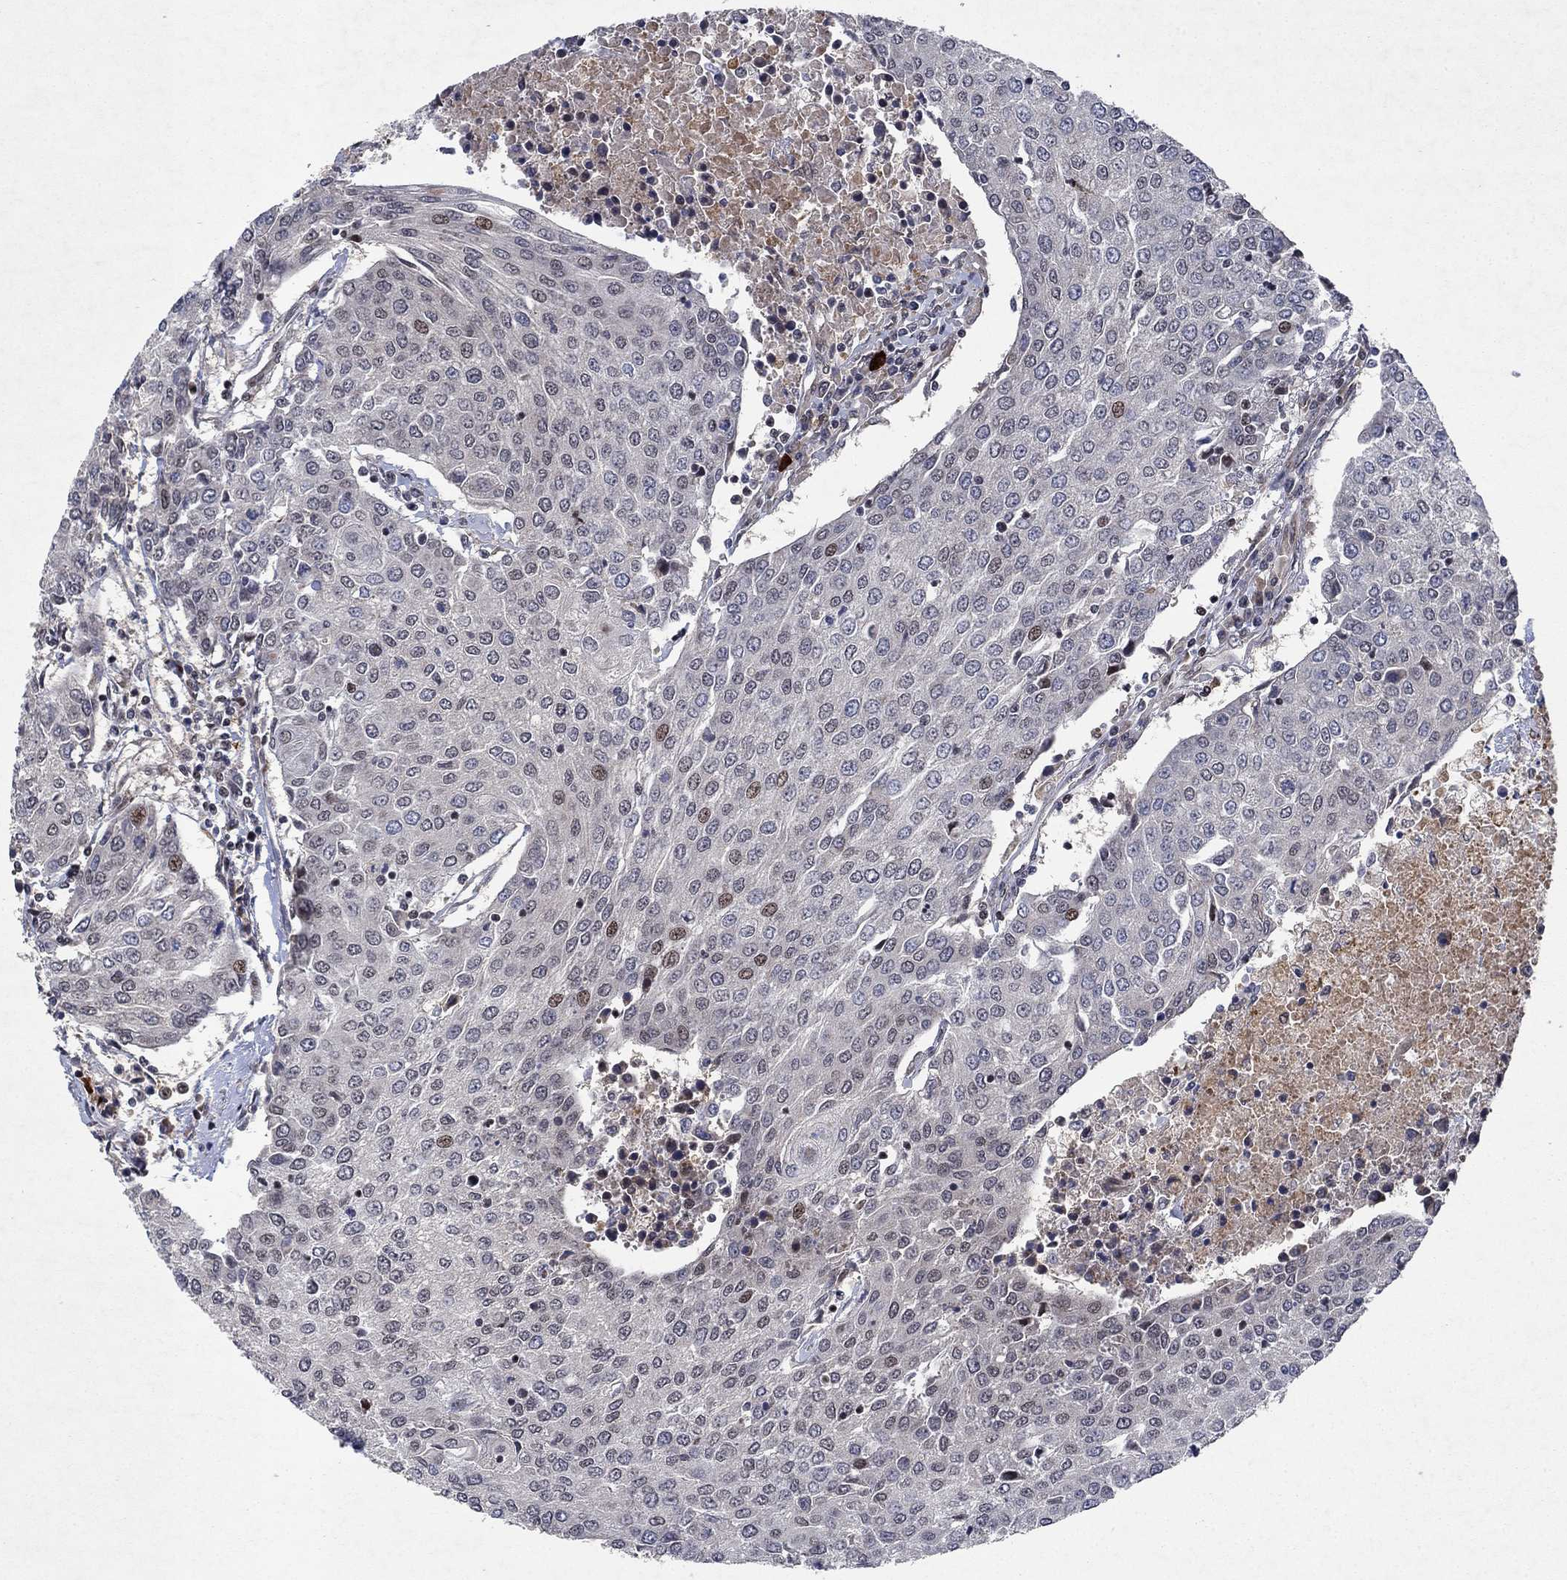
{"staining": {"intensity": "moderate", "quantity": "<25%", "location": "nuclear"}, "tissue": "urothelial cancer", "cell_type": "Tumor cells", "image_type": "cancer", "snomed": [{"axis": "morphology", "description": "Urothelial carcinoma, High grade"}, {"axis": "topography", "description": "Urinary bladder"}], "caption": "Human high-grade urothelial carcinoma stained for a protein (brown) shows moderate nuclear positive expression in approximately <25% of tumor cells.", "gene": "PRICKLE4", "patient": {"sex": "female", "age": 85}}